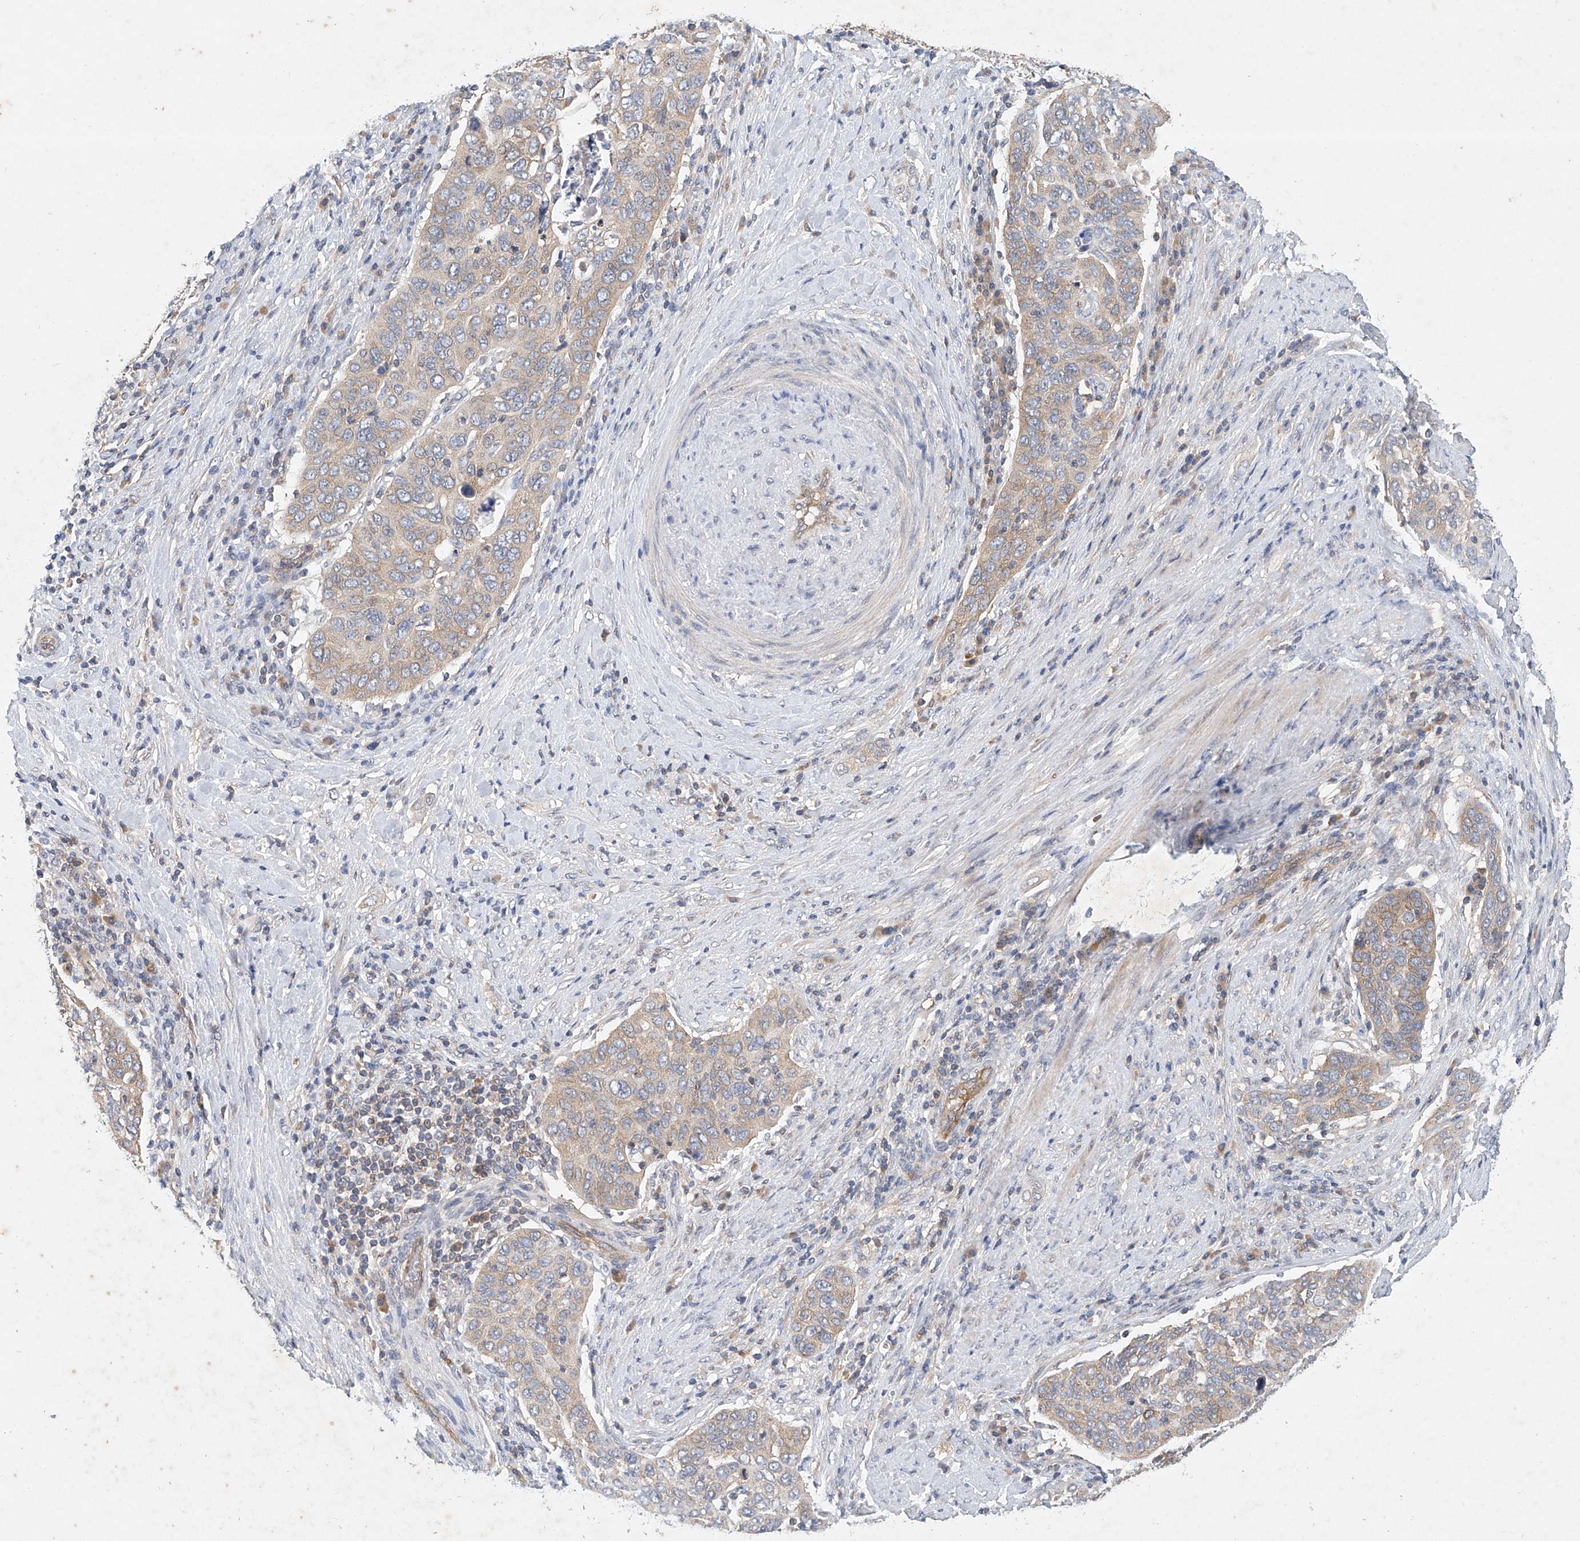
{"staining": {"intensity": "weak", "quantity": ">75%", "location": "cytoplasmic/membranous"}, "tissue": "cervical cancer", "cell_type": "Tumor cells", "image_type": "cancer", "snomed": [{"axis": "morphology", "description": "Squamous cell carcinoma, NOS"}, {"axis": "topography", "description": "Cervix"}], "caption": "Immunohistochemistry staining of squamous cell carcinoma (cervical), which exhibits low levels of weak cytoplasmic/membranous expression in approximately >75% of tumor cells indicating weak cytoplasmic/membranous protein staining. The staining was performed using DAB (brown) for protein detection and nuclei were counterstained in hematoxylin (blue).", "gene": "CARMIL1", "patient": {"sex": "female", "age": 60}}